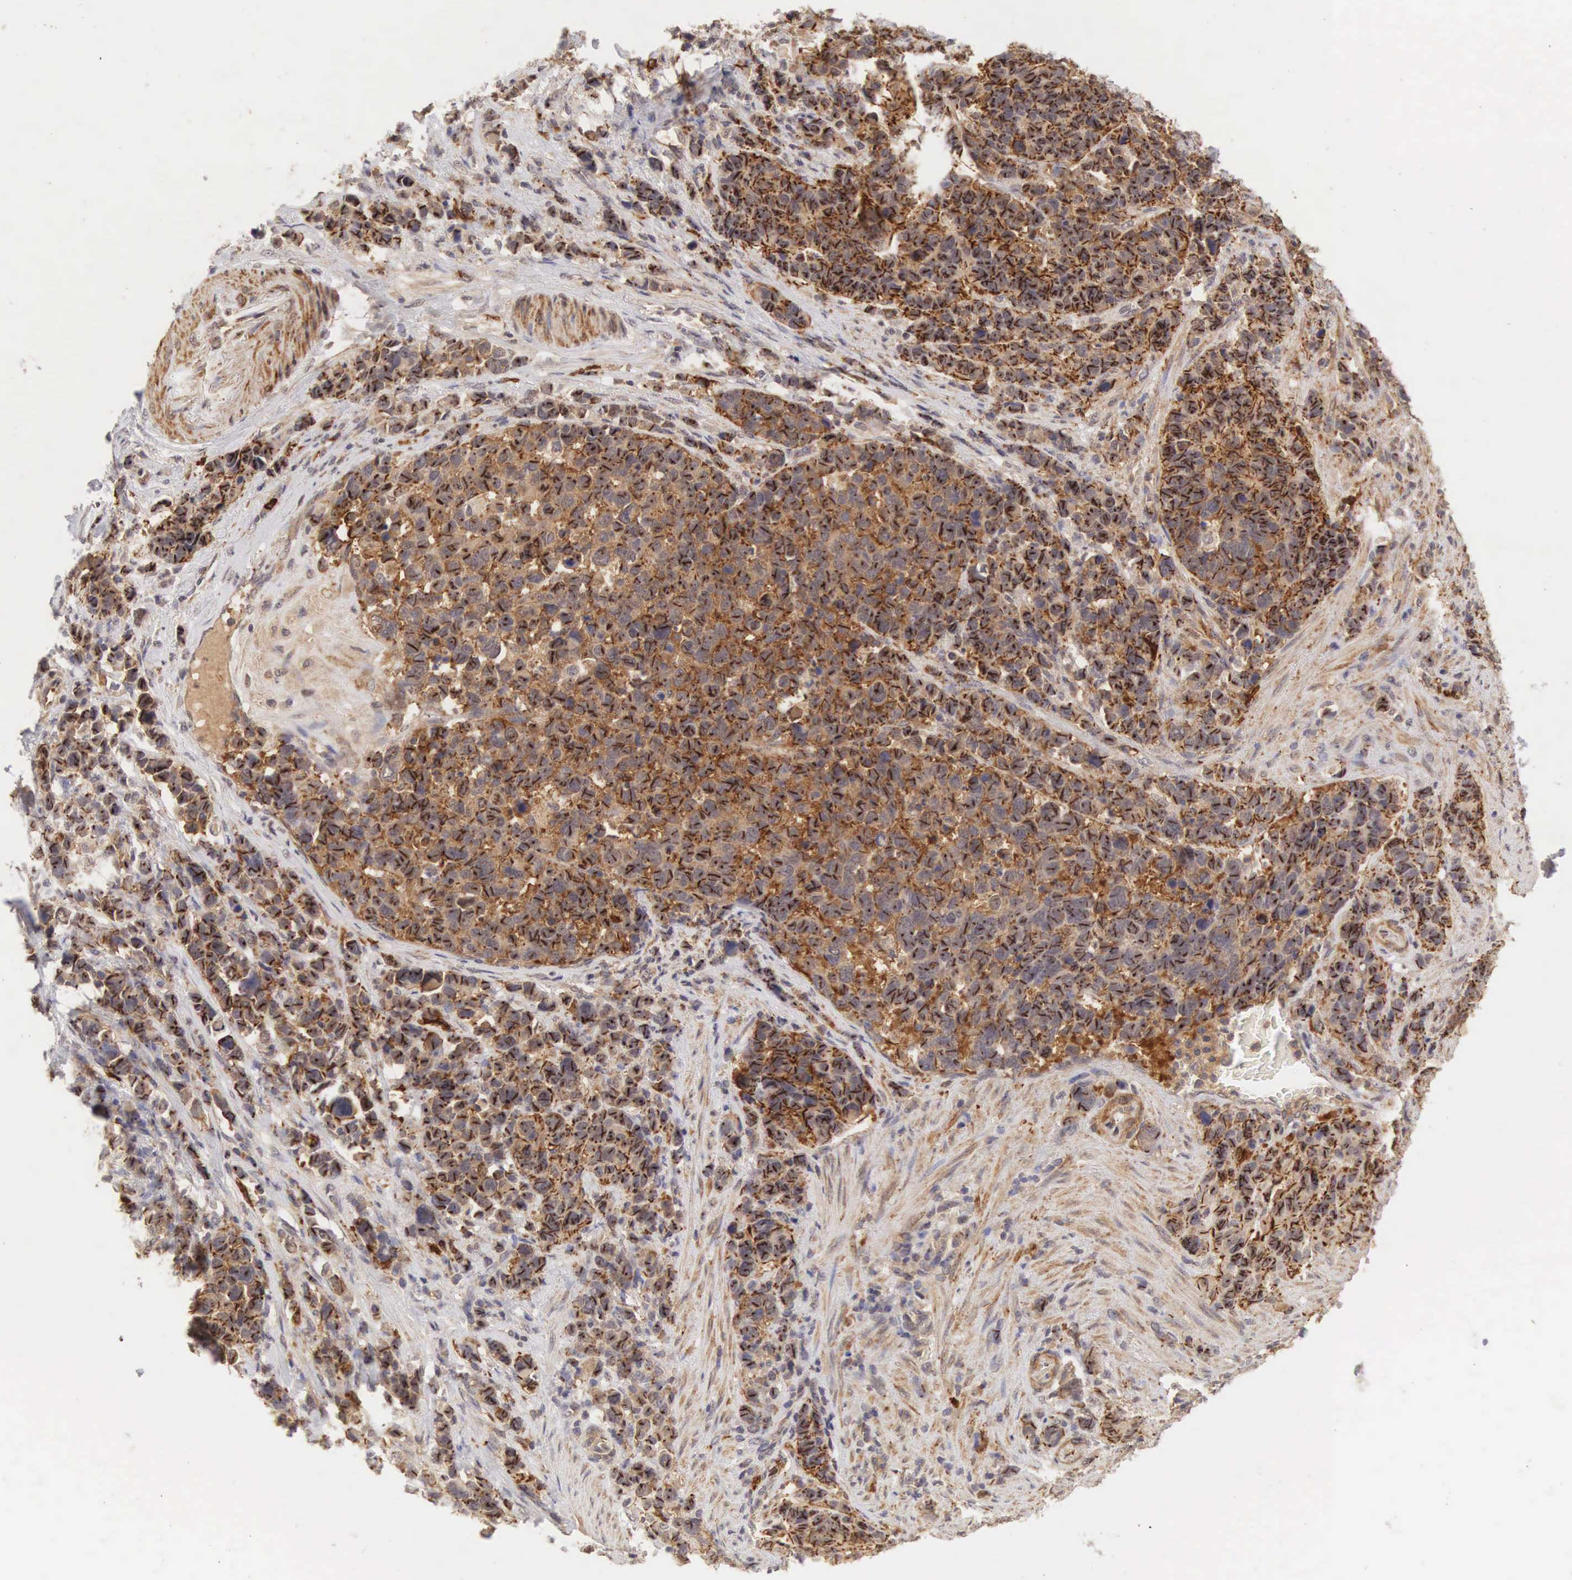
{"staining": {"intensity": "strong", "quantity": ">75%", "location": "cytoplasmic/membranous"}, "tissue": "stomach cancer", "cell_type": "Tumor cells", "image_type": "cancer", "snomed": [{"axis": "morphology", "description": "Adenocarcinoma, NOS"}, {"axis": "topography", "description": "Stomach, upper"}], "caption": "Strong cytoplasmic/membranous protein expression is identified in approximately >75% of tumor cells in adenocarcinoma (stomach). The protein is stained brown, and the nuclei are stained in blue (DAB IHC with brightfield microscopy, high magnification).", "gene": "CD1A", "patient": {"sex": "male", "age": 71}}